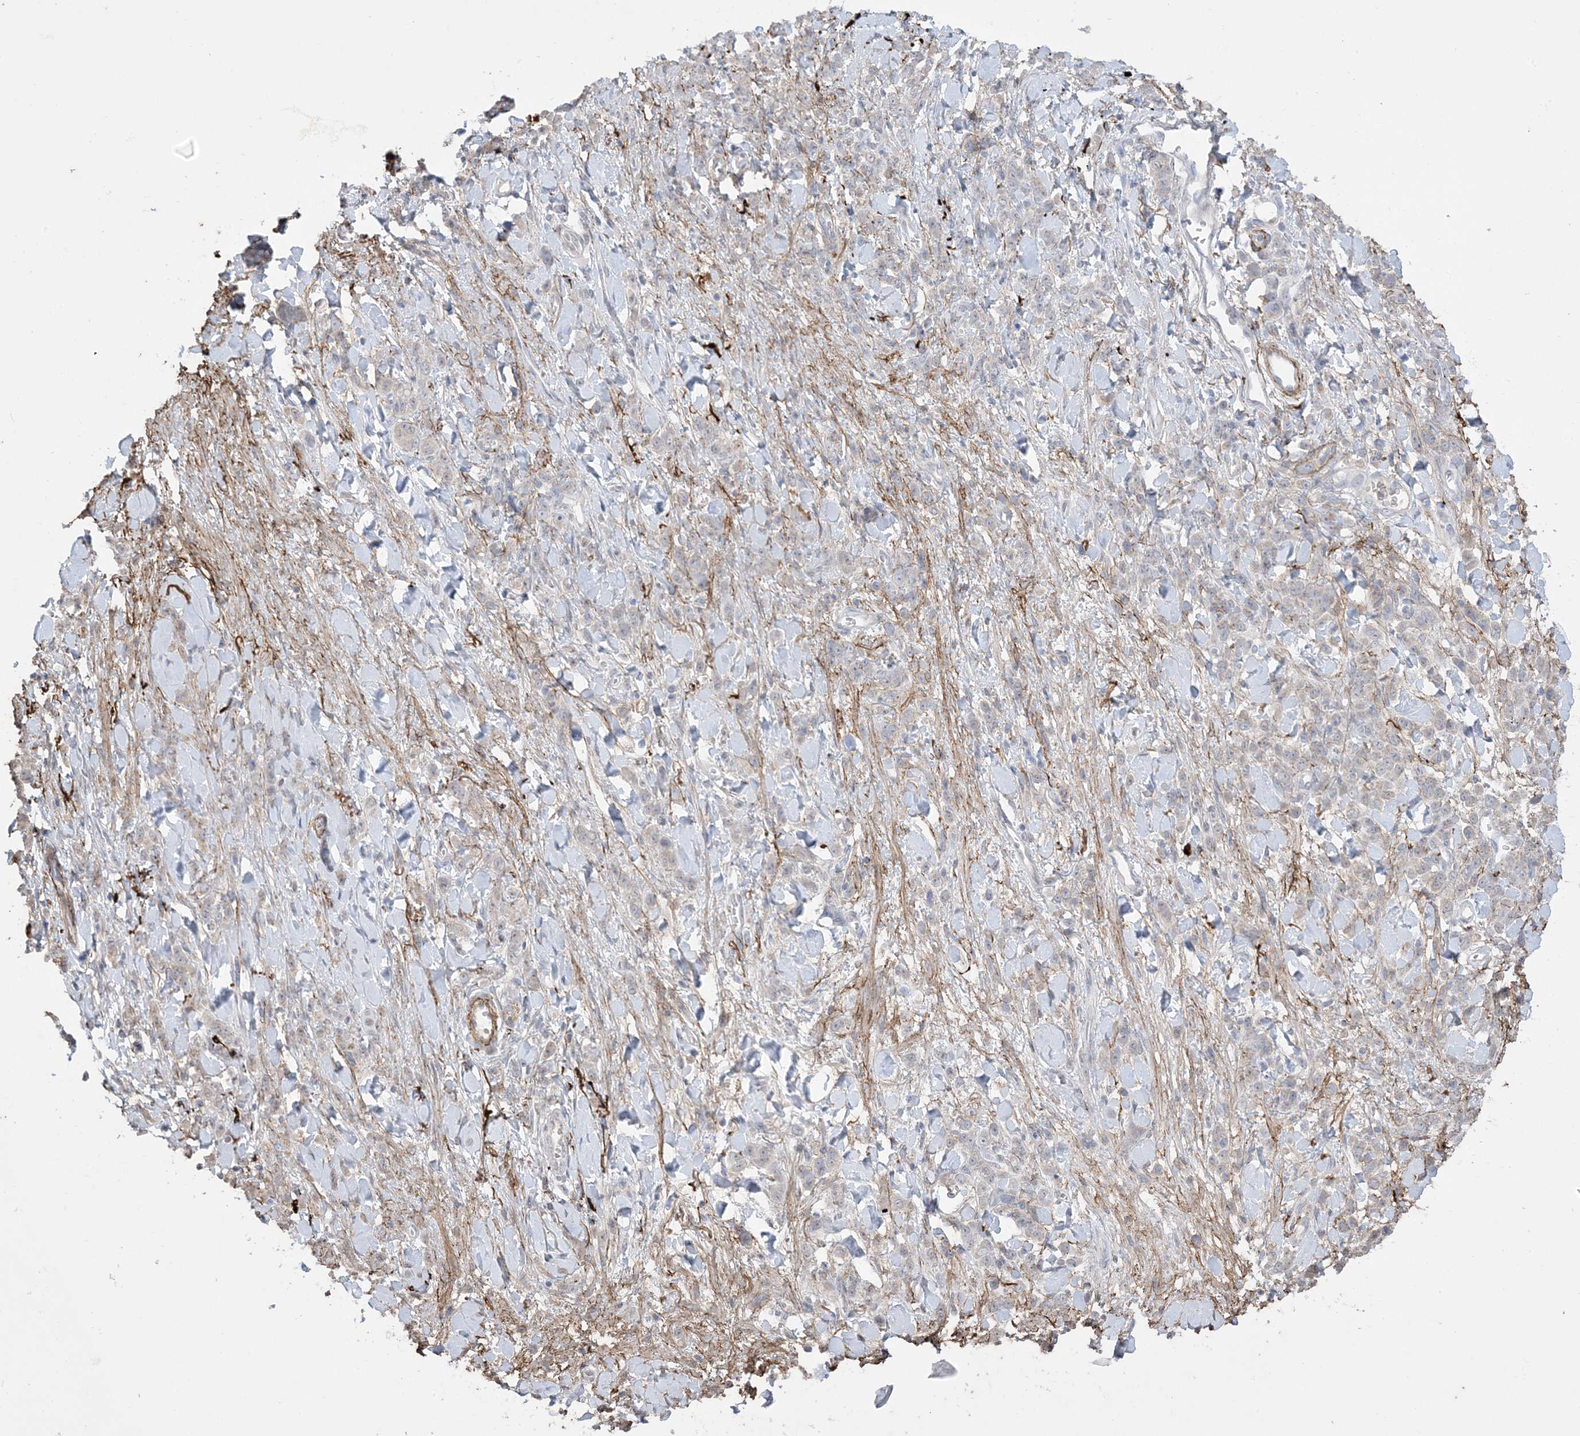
{"staining": {"intensity": "negative", "quantity": "none", "location": "none"}, "tissue": "stomach cancer", "cell_type": "Tumor cells", "image_type": "cancer", "snomed": [{"axis": "morphology", "description": "Normal tissue, NOS"}, {"axis": "morphology", "description": "Adenocarcinoma, NOS"}, {"axis": "topography", "description": "Stomach"}], "caption": "Immunohistochemistry of adenocarcinoma (stomach) demonstrates no expression in tumor cells. (DAB (3,3'-diaminobenzidine) IHC visualized using brightfield microscopy, high magnification).", "gene": "XRN1", "patient": {"sex": "male", "age": 82}}